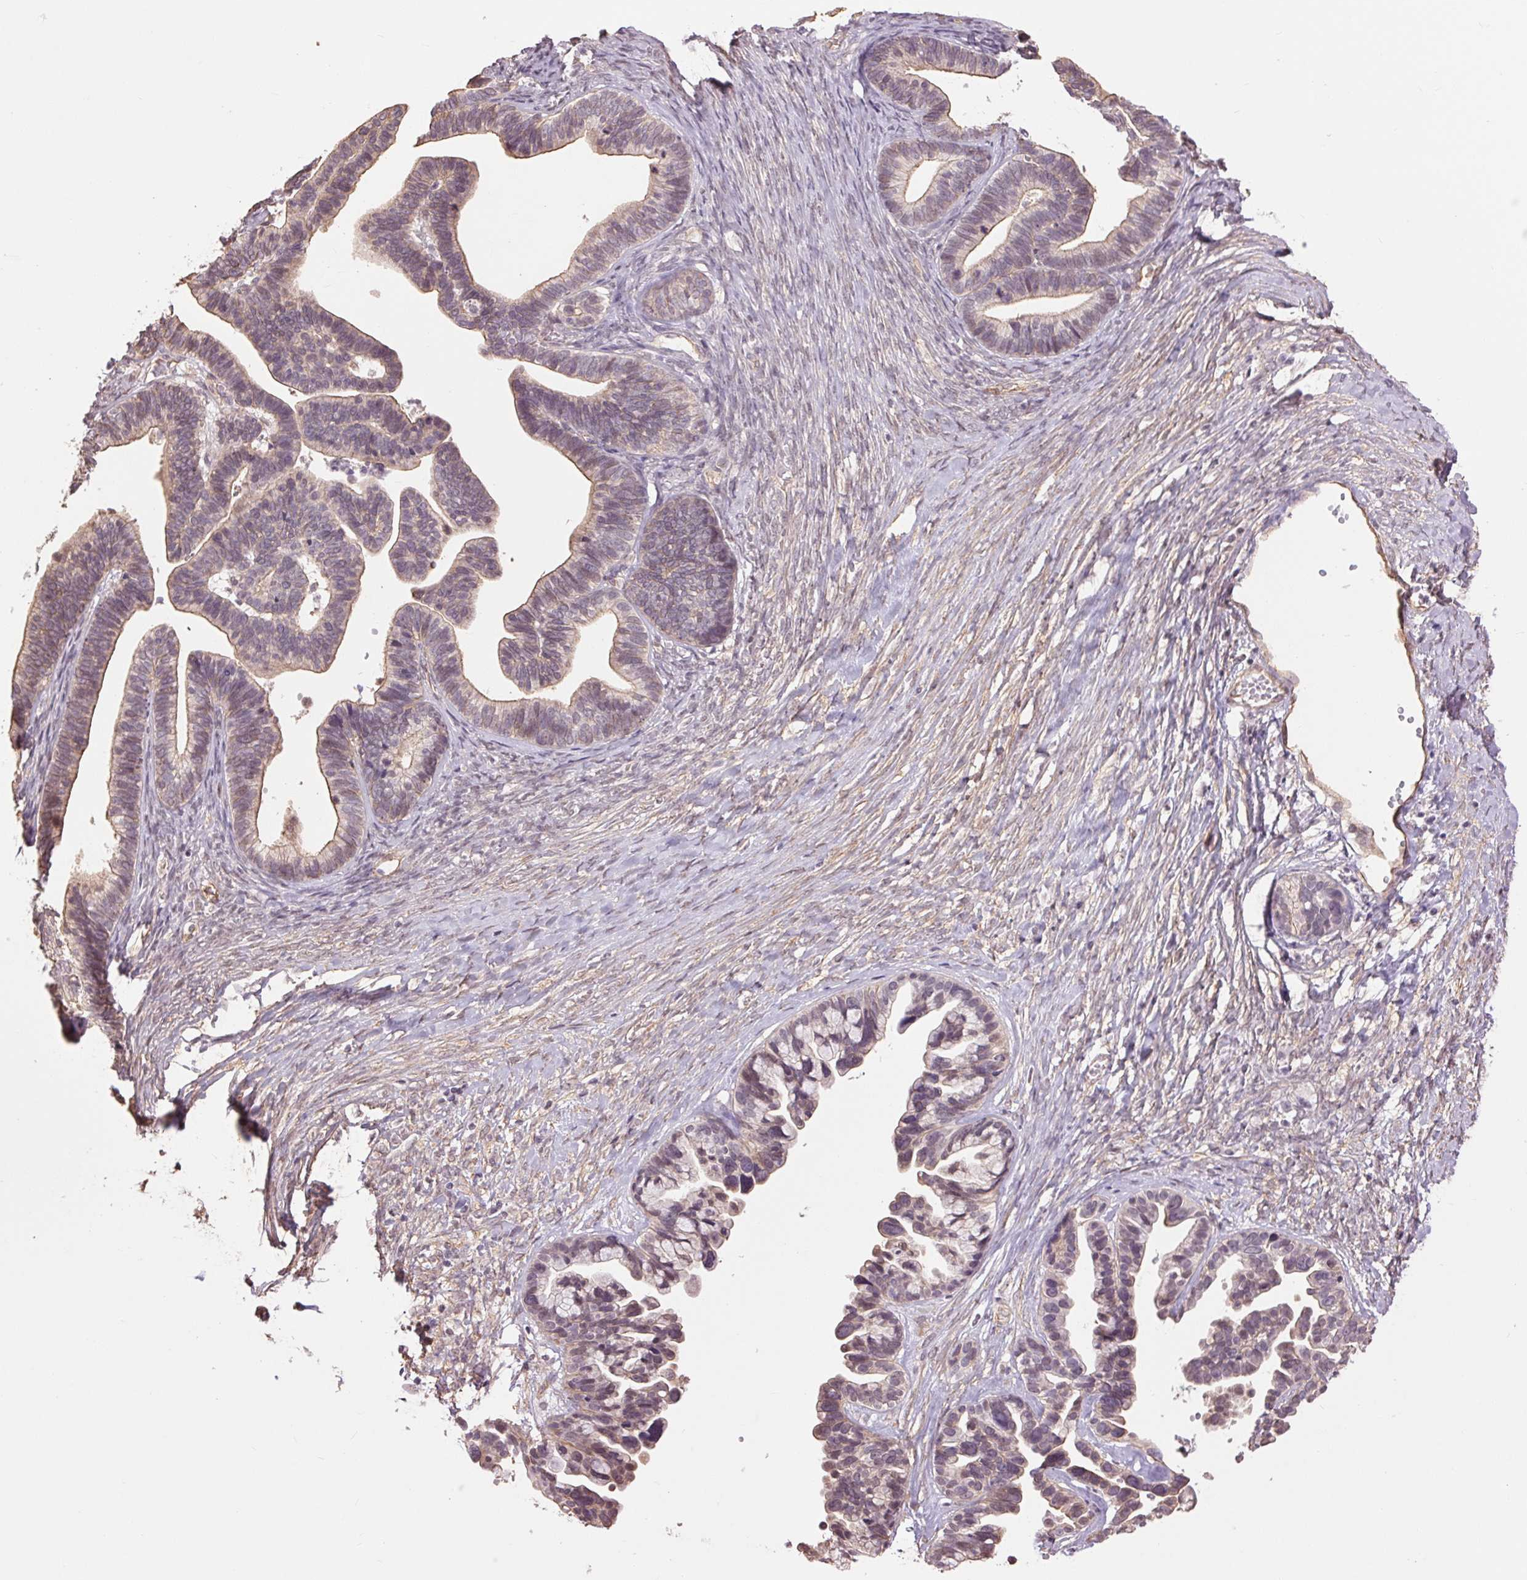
{"staining": {"intensity": "weak", "quantity": "25%-75%", "location": "cytoplasmic/membranous,nuclear"}, "tissue": "ovarian cancer", "cell_type": "Tumor cells", "image_type": "cancer", "snomed": [{"axis": "morphology", "description": "Cystadenocarcinoma, serous, NOS"}, {"axis": "topography", "description": "Ovary"}], "caption": "The immunohistochemical stain highlights weak cytoplasmic/membranous and nuclear expression in tumor cells of serous cystadenocarcinoma (ovarian) tissue.", "gene": "PALM", "patient": {"sex": "female", "age": 56}}